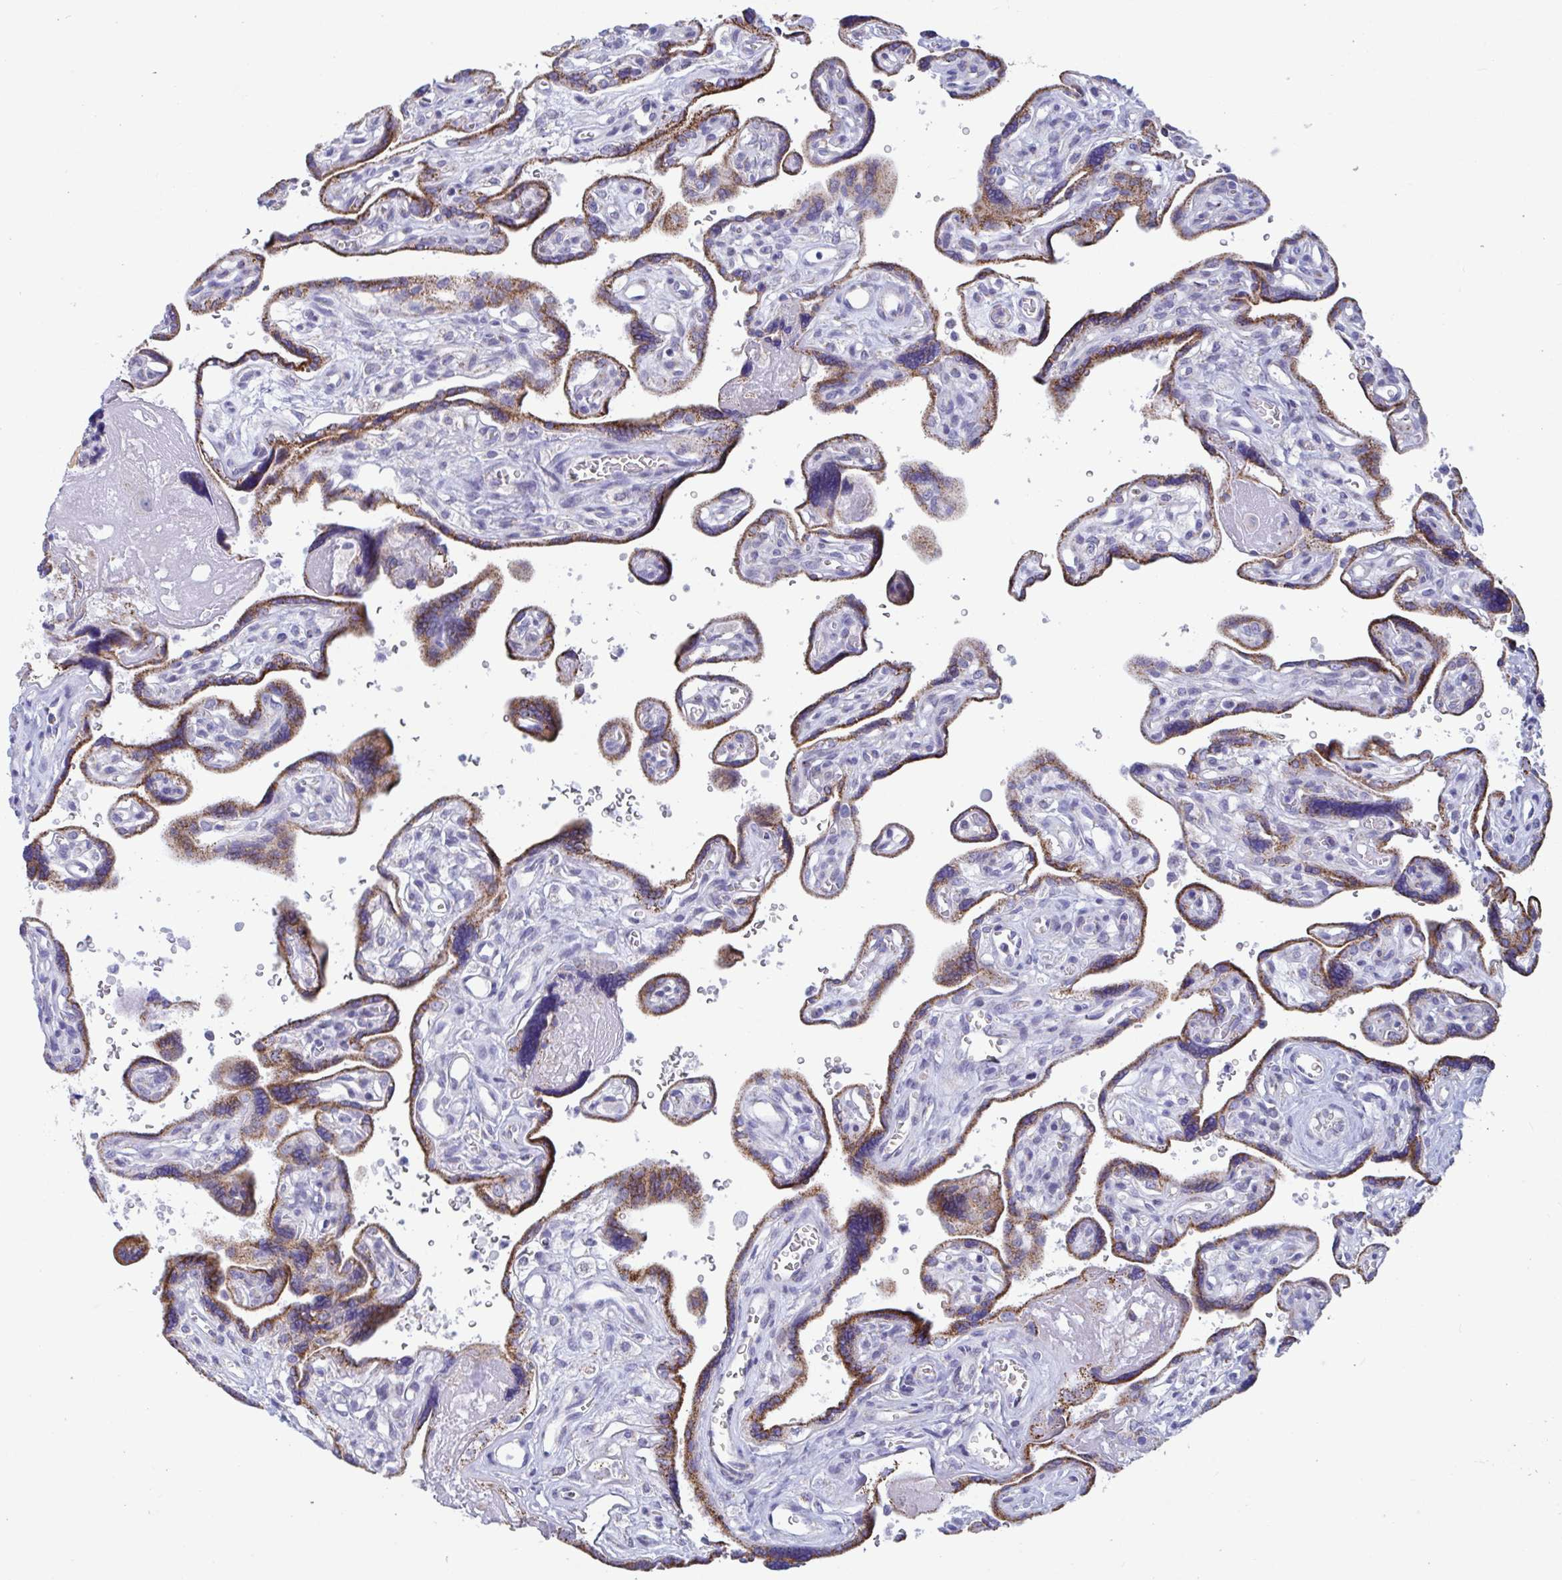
{"staining": {"intensity": "moderate", "quantity": ">75%", "location": "cytoplasmic/membranous"}, "tissue": "placenta", "cell_type": "Decidual cells", "image_type": "normal", "snomed": [{"axis": "morphology", "description": "Normal tissue, NOS"}, {"axis": "topography", "description": "Placenta"}], "caption": "Moderate cytoplasmic/membranous staining for a protein is seen in approximately >75% of decidual cells of benign placenta using immunohistochemistry (IHC).", "gene": "BCAT2", "patient": {"sex": "female", "age": 39}}